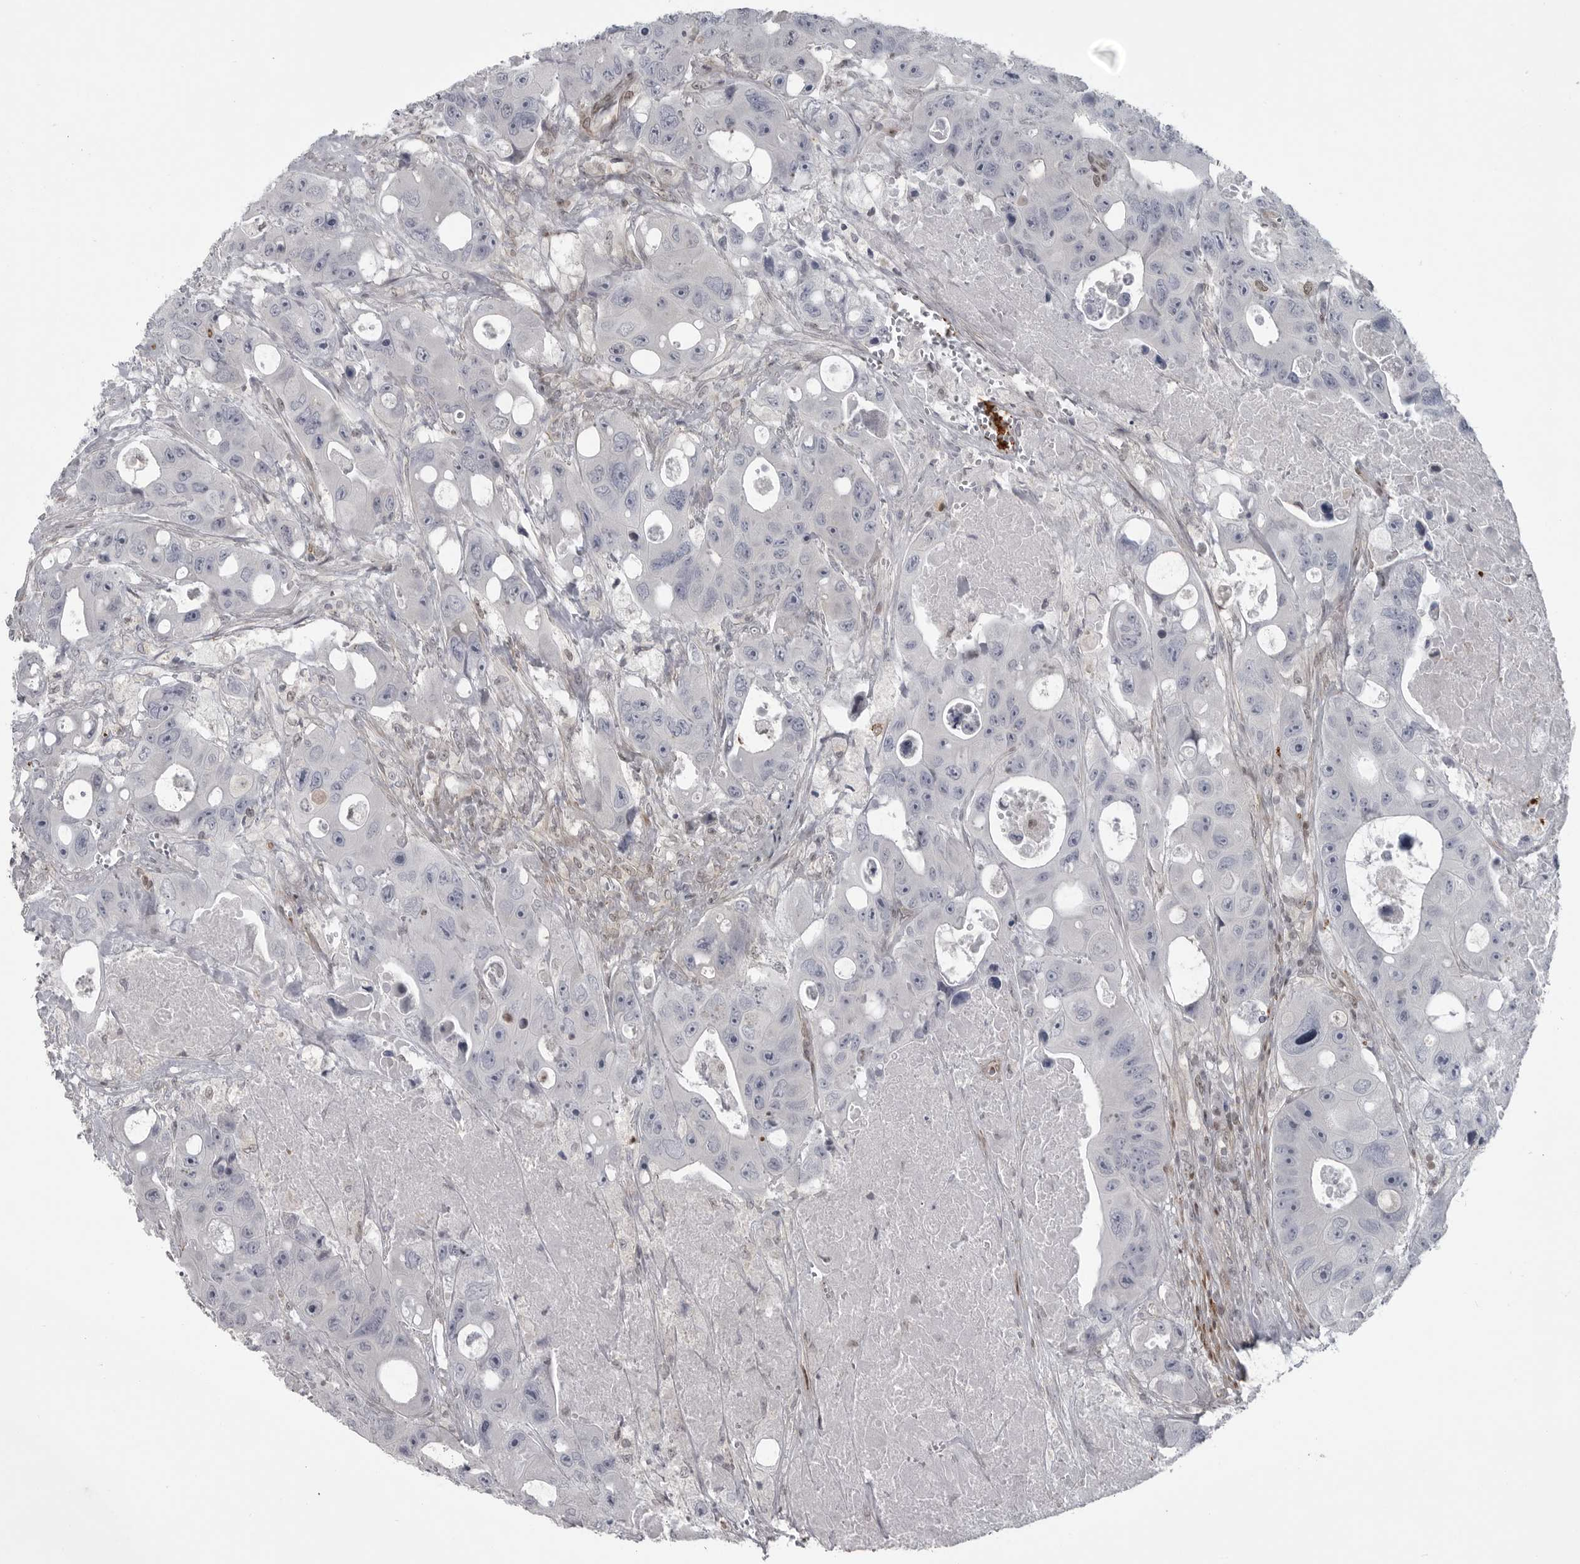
{"staining": {"intensity": "negative", "quantity": "none", "location": "none"}, "tissue": "colorectal cancer", "cell_type": "Tumor cells", "image_type": "cancer", "snomed": [{"axis": "morphology", "description": "Adenocarcinoma, NOS"}, {"axis": "topography", "description": "Colon"}], "caption": "This micrograph is of adenocarcinoma (colorectal) stained with immunohistochemistry to label a protein in brown with the nuclei are counter-stained blue. There is no expression in tumor cells.", "gene": "HMGN3", "patient": {"sex": "female", "age": 46}}